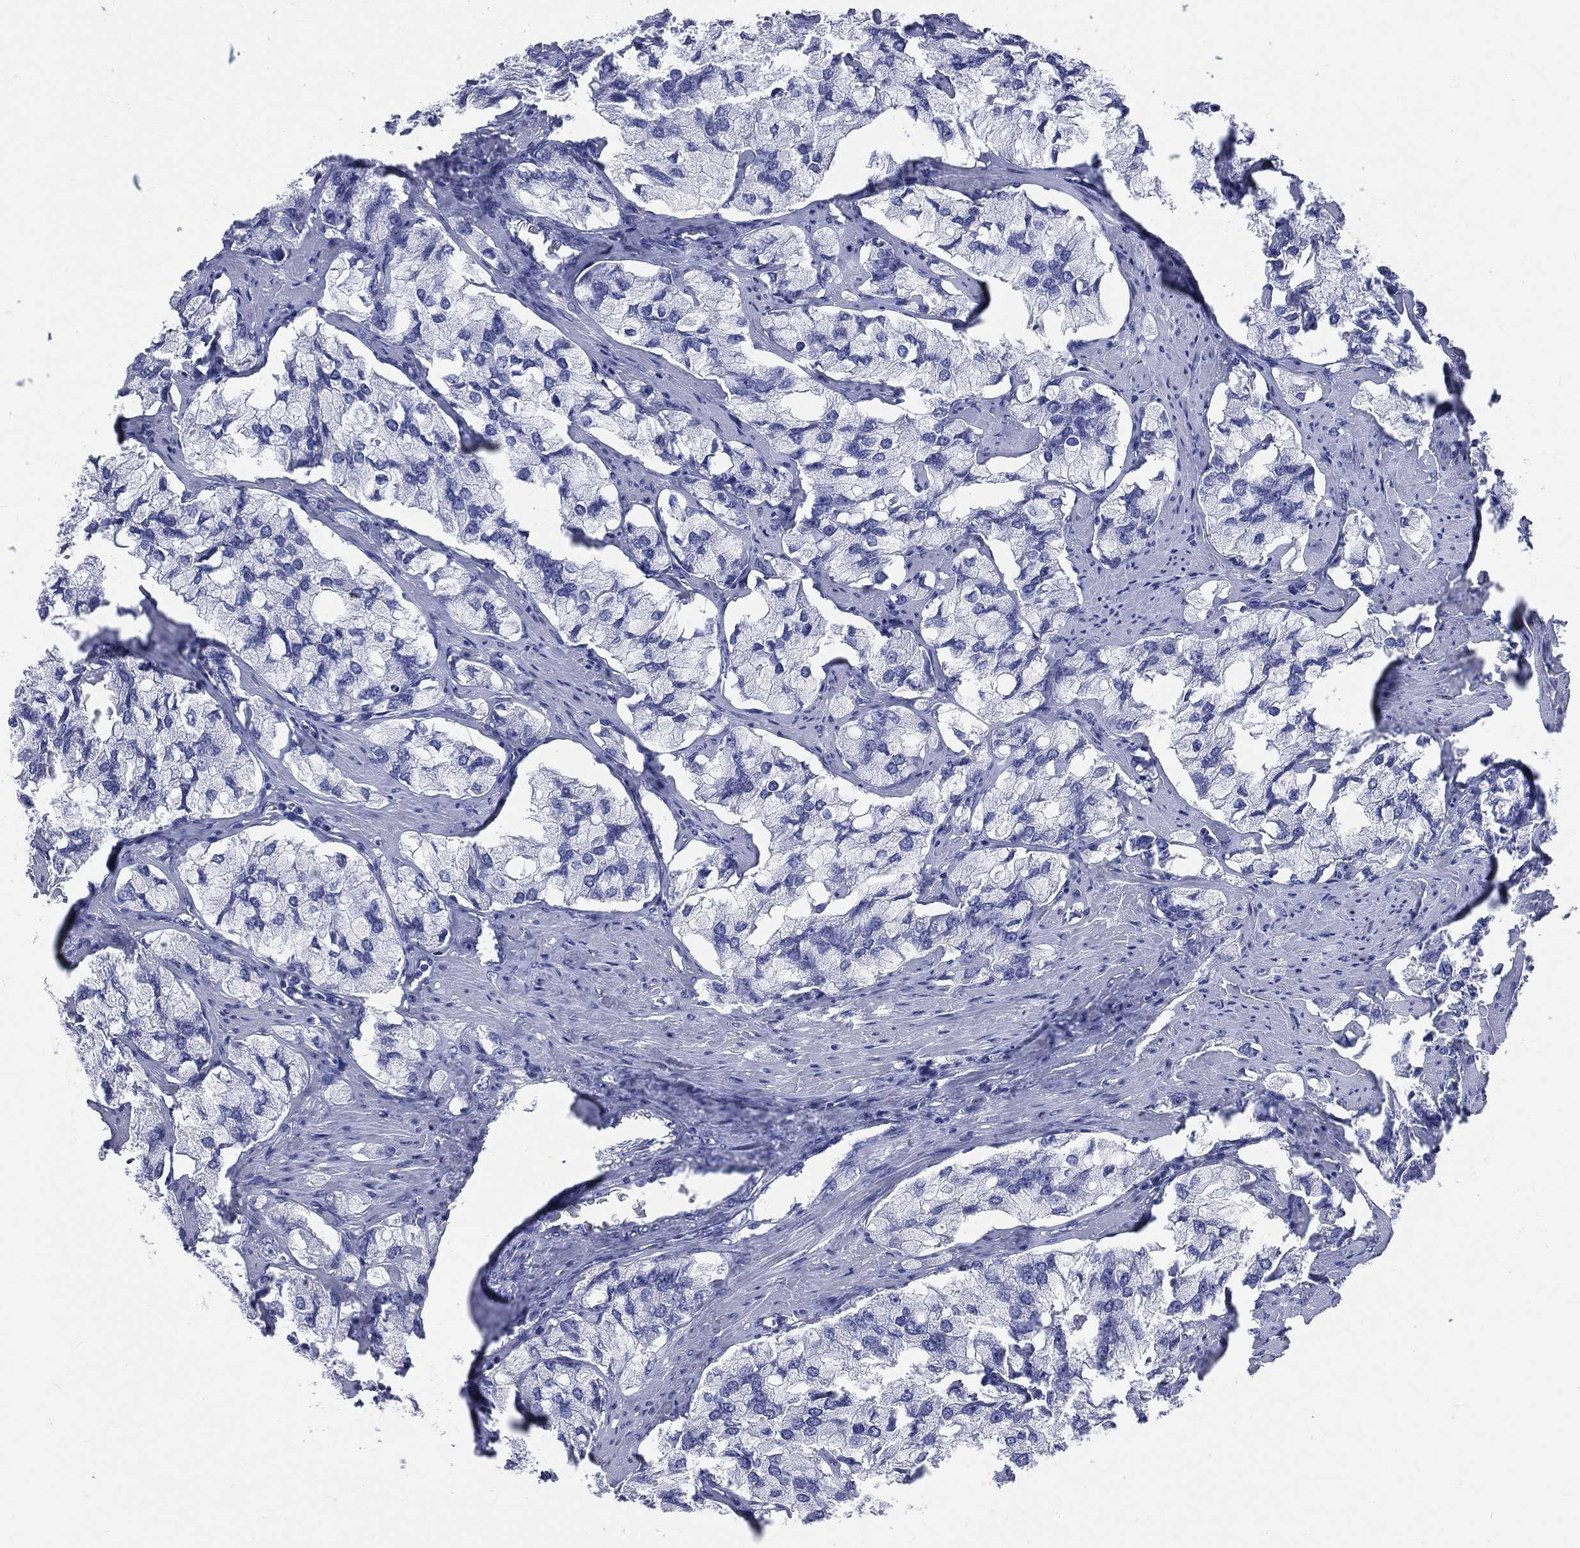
{"staining": {"intensity": "negative", "quantity": "none", "location": "none"}, "tissue": "prostate cancer", "cell_type": "Tumor cells", "image_type": "cancer", "snomed": [{"axis": "morphology", "description": "Adenocarcinoma, NOS"}, {"axis": "topography", "description": "Prostate and seminal vesicle, NOS"}, {"axis": "topography", "description": "Prostate"}], "caption": "This is an immunohistochemistry photomicrograph of prostate cancer (adenocarcinoma). There is no positivity in tumor cells.", "gene": "CYLC1", "patient": {"sex": "male", "age": 64}}